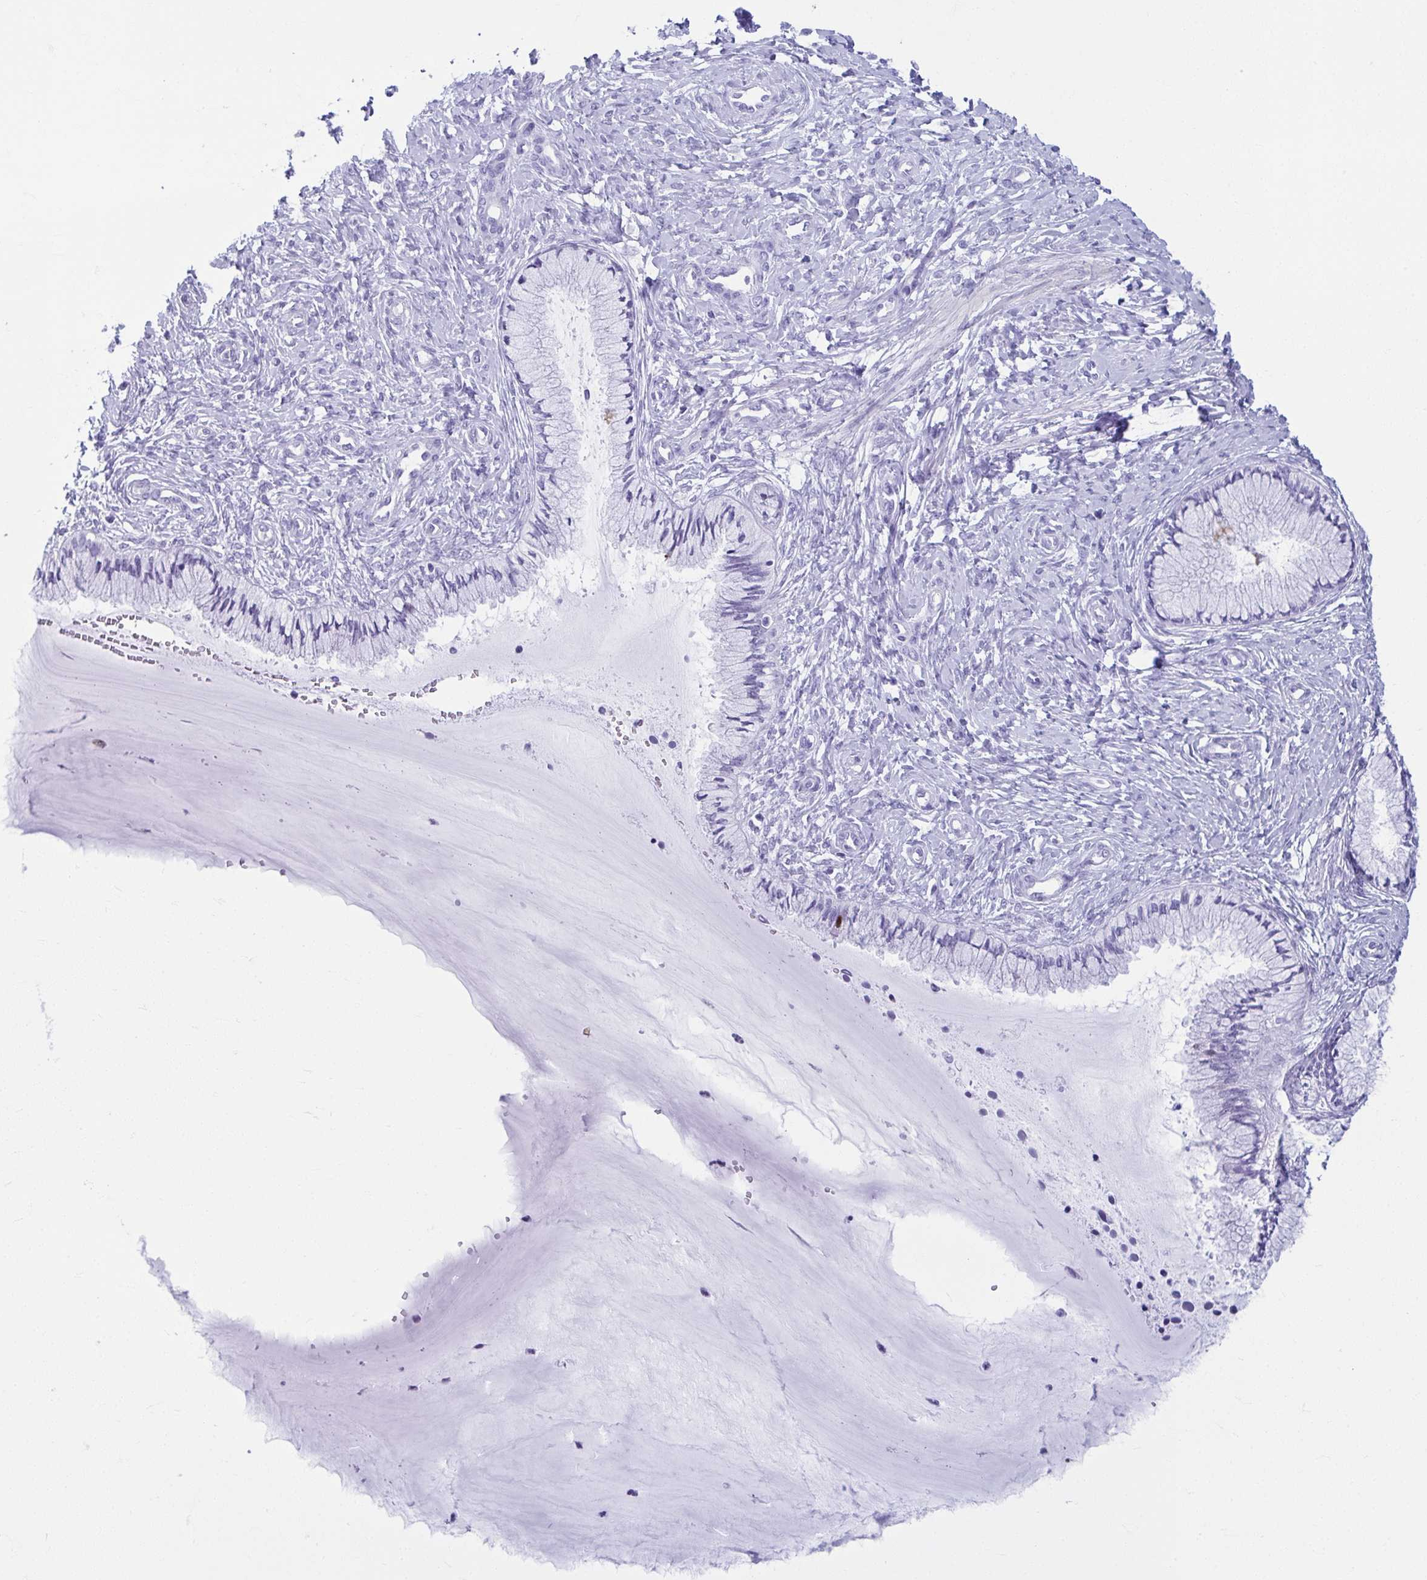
{"staining": {"intensity": "negative", "quantity": "none", "location": "none"}, "tissue": "cervix", "cell_type": "Glandular cells", "image_type": "normal", "snomed": [{"axis": "morphology", "description": "Normal tissue, NOS"}, {"axis": "topography", "description": "Cervix"}], "caption": "This is an immunohistochemistry image of benign human cervix. There is no positivity in glandular cells.", "gene": "TCEAL3", "patient": {"sex": "female", "age": 37}}